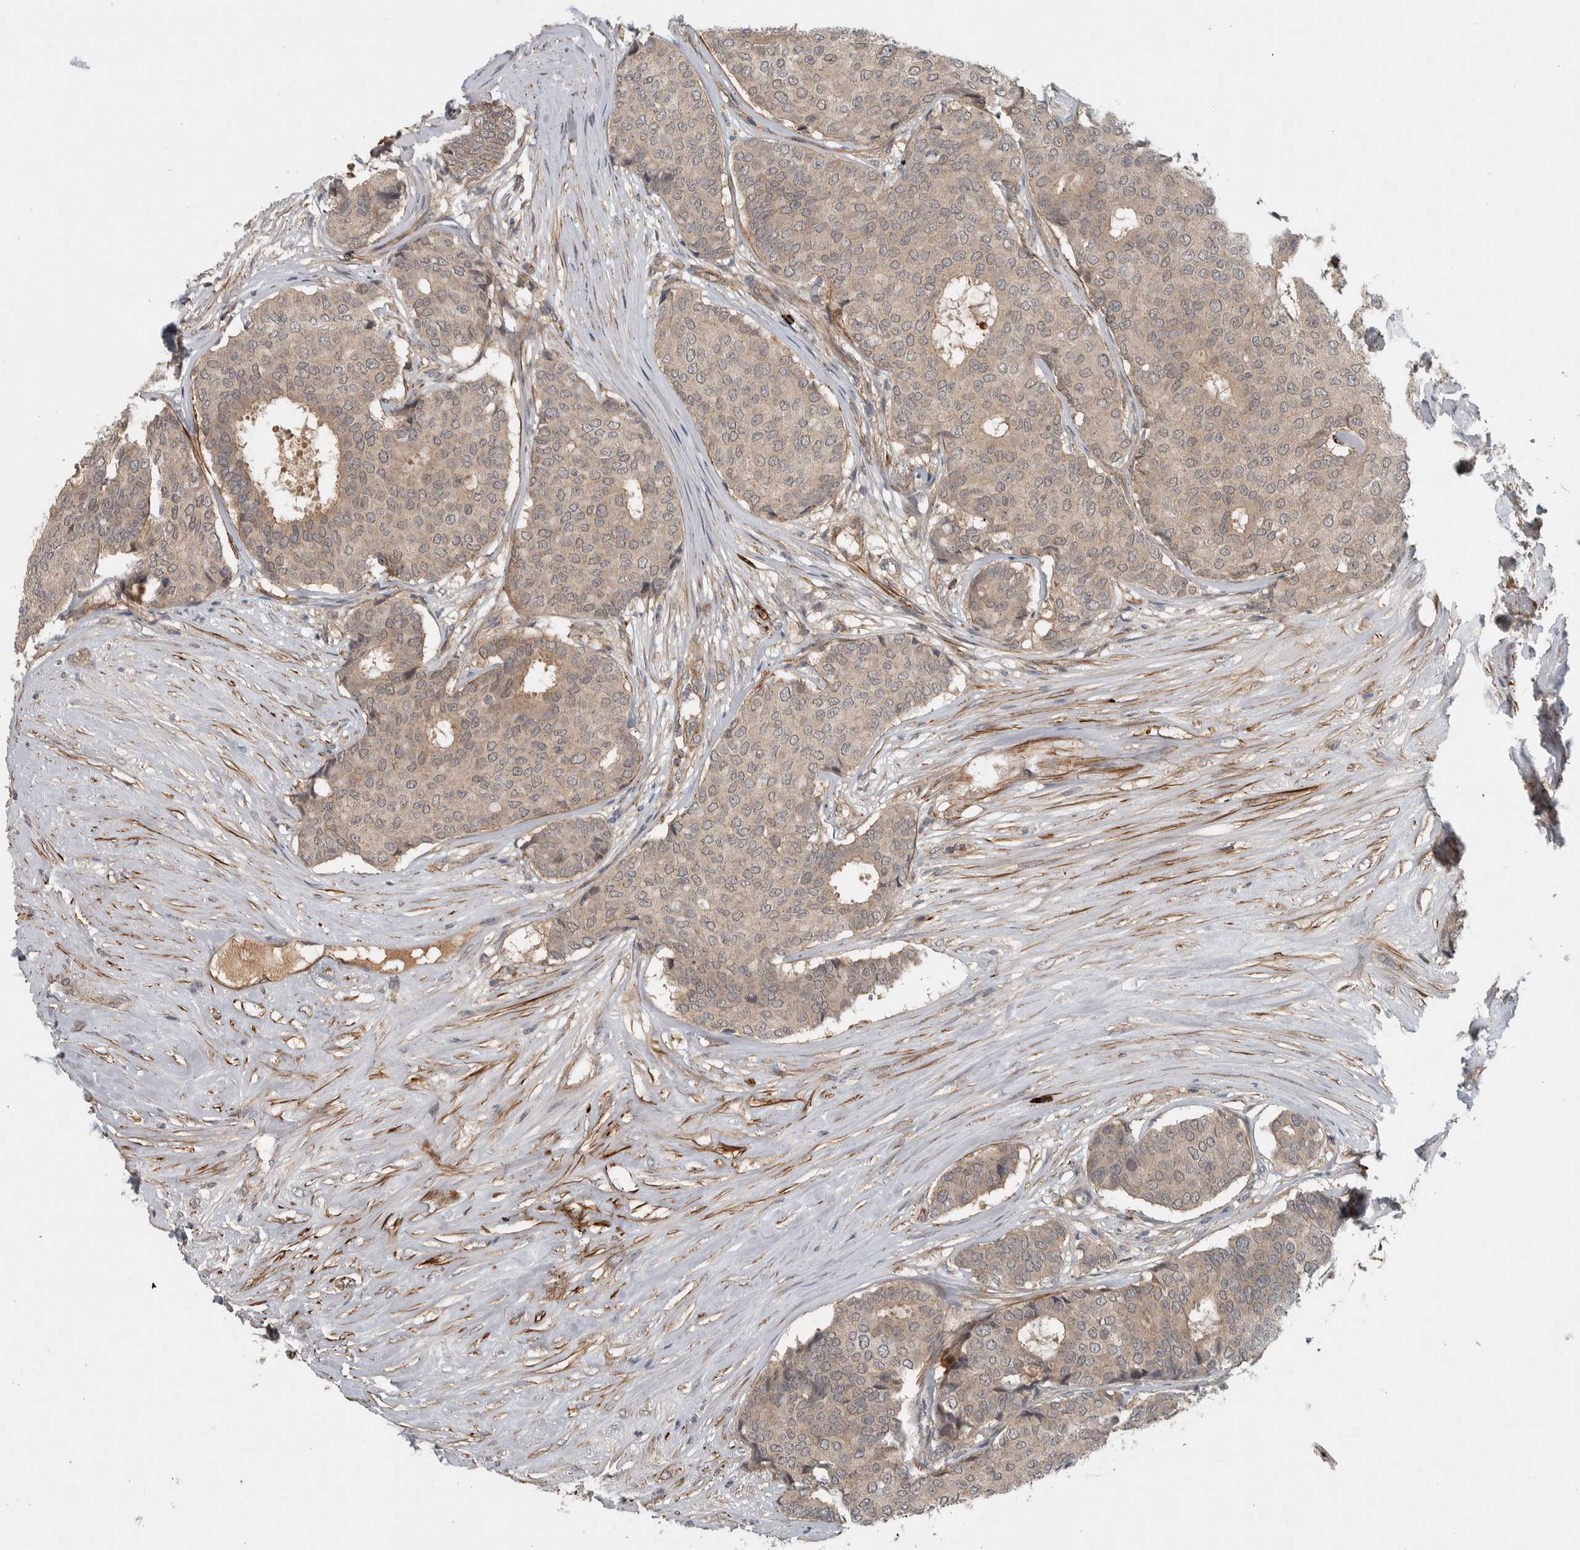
{"staining": {"intensity": "weak", "quantity": ">75%", "location": "cytoplasmic/membranous"}, "tissue": "breast cancer", "cell_type": "Tumor cells", "image_type": "cancer", "snomed": [{"axis": "morphology", "description": "Duct carcinoma"}, {"axis": "topography", "description": "Breast"}], "caption": "DAB (3,3'-diaminobenzidine) immunohistochemical staining of breast cancer (infiltrating ductal carcinoma) exhibits weak cytoplasmic/membranous protein expression in approximately >75% of tumor cells.", "gene": "LBHD1", "patient": {"sex": "female", "age": 75}}